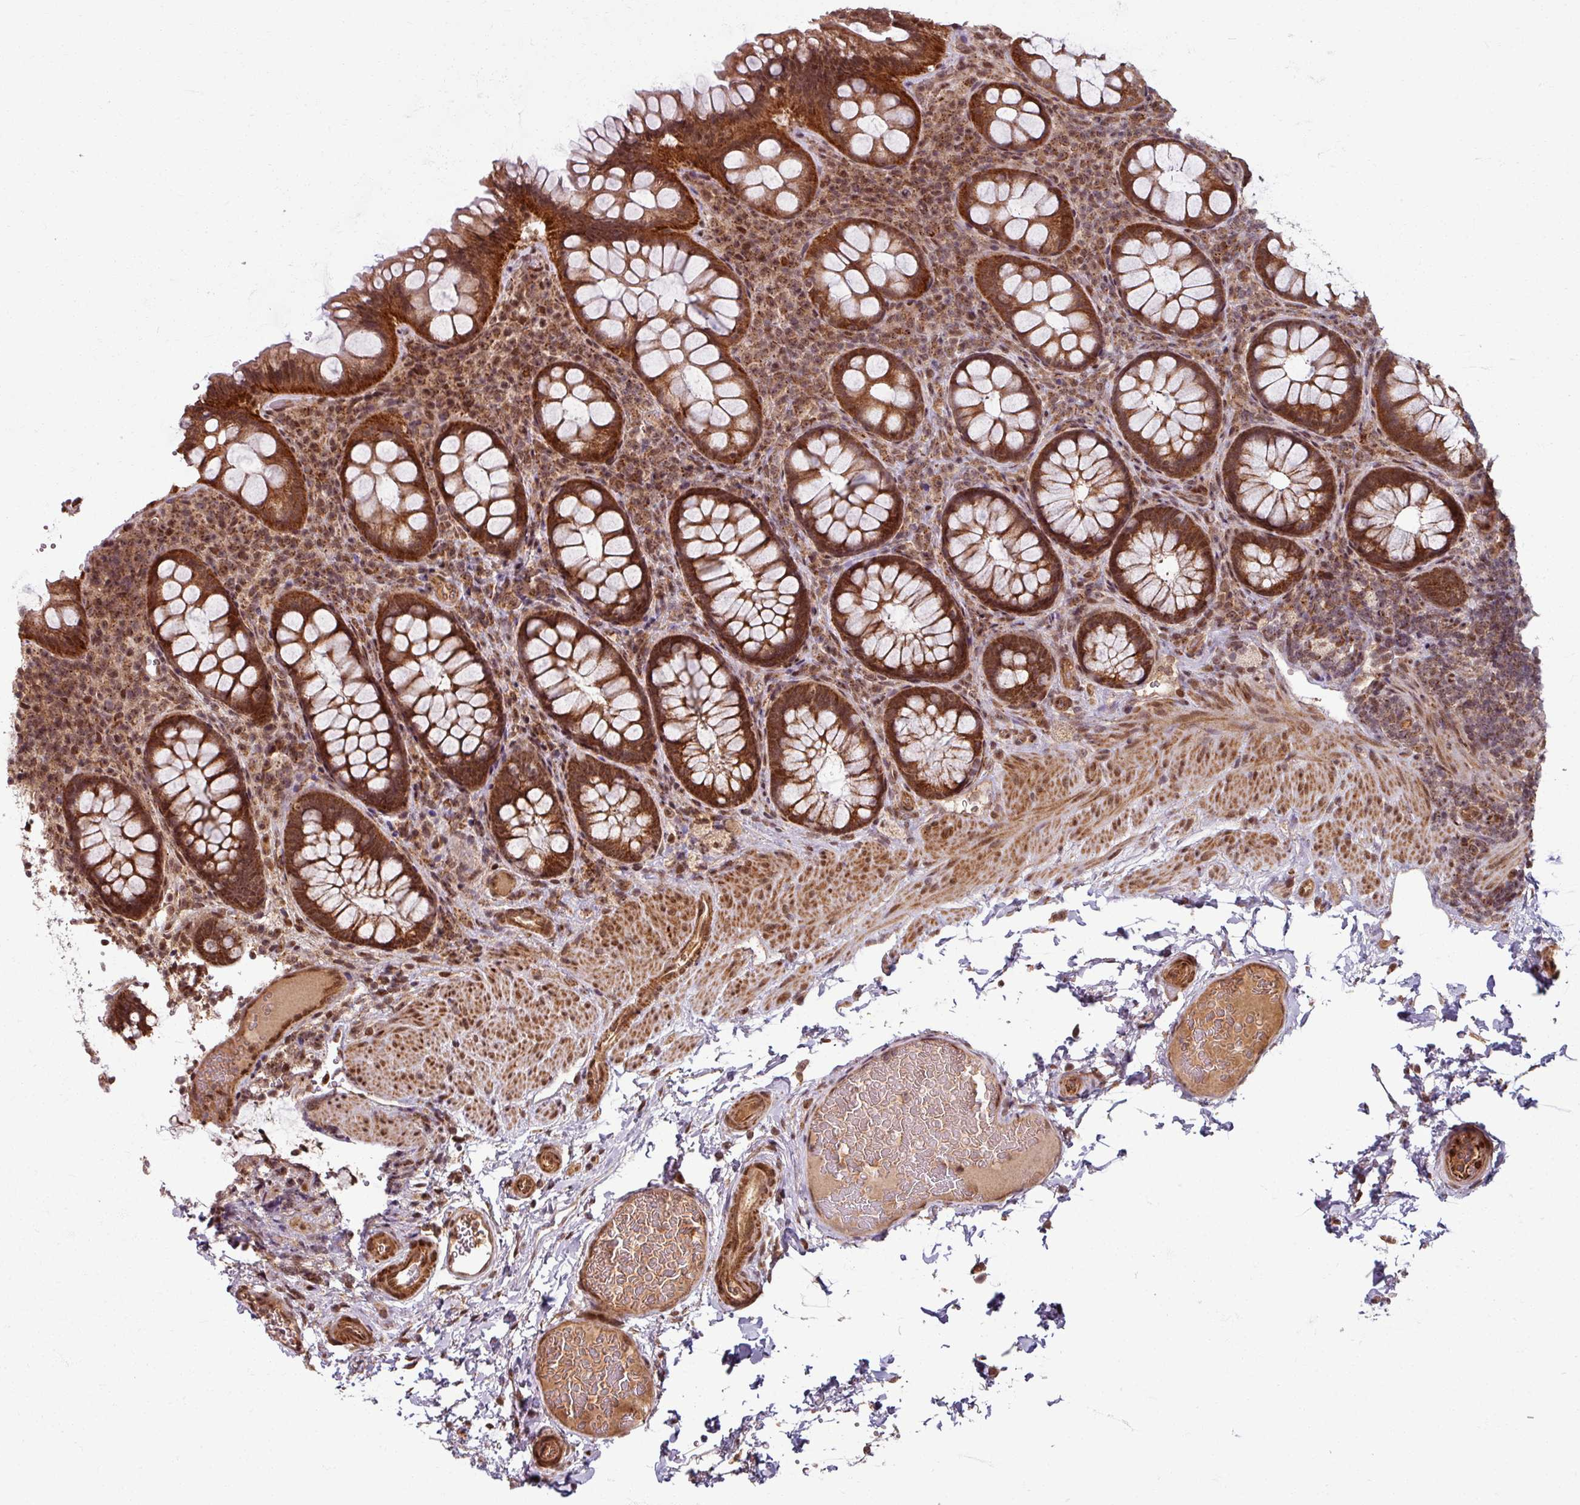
{"staining": {"intensity": "strong", "quantity": ">75%", "location": "cytoplasmic/membranous,nuclear"}, "tissue": "rectum", "cell_type": "Glandular cells", "image_type": "normal", "snomed": [{"axis": "morphology", "description": "Normal tissue, NOS"}, {"axis": "topography", "description": "Rectum"}], "caption": "Immunohistochemical staining of benign human rectum demonstrates high levels of strong cytoplasmic/membranous,nuclear expression in about >75% of glandular cells.", "gene": "SWI5", "patient": {"sex": "female", "age": 69}}